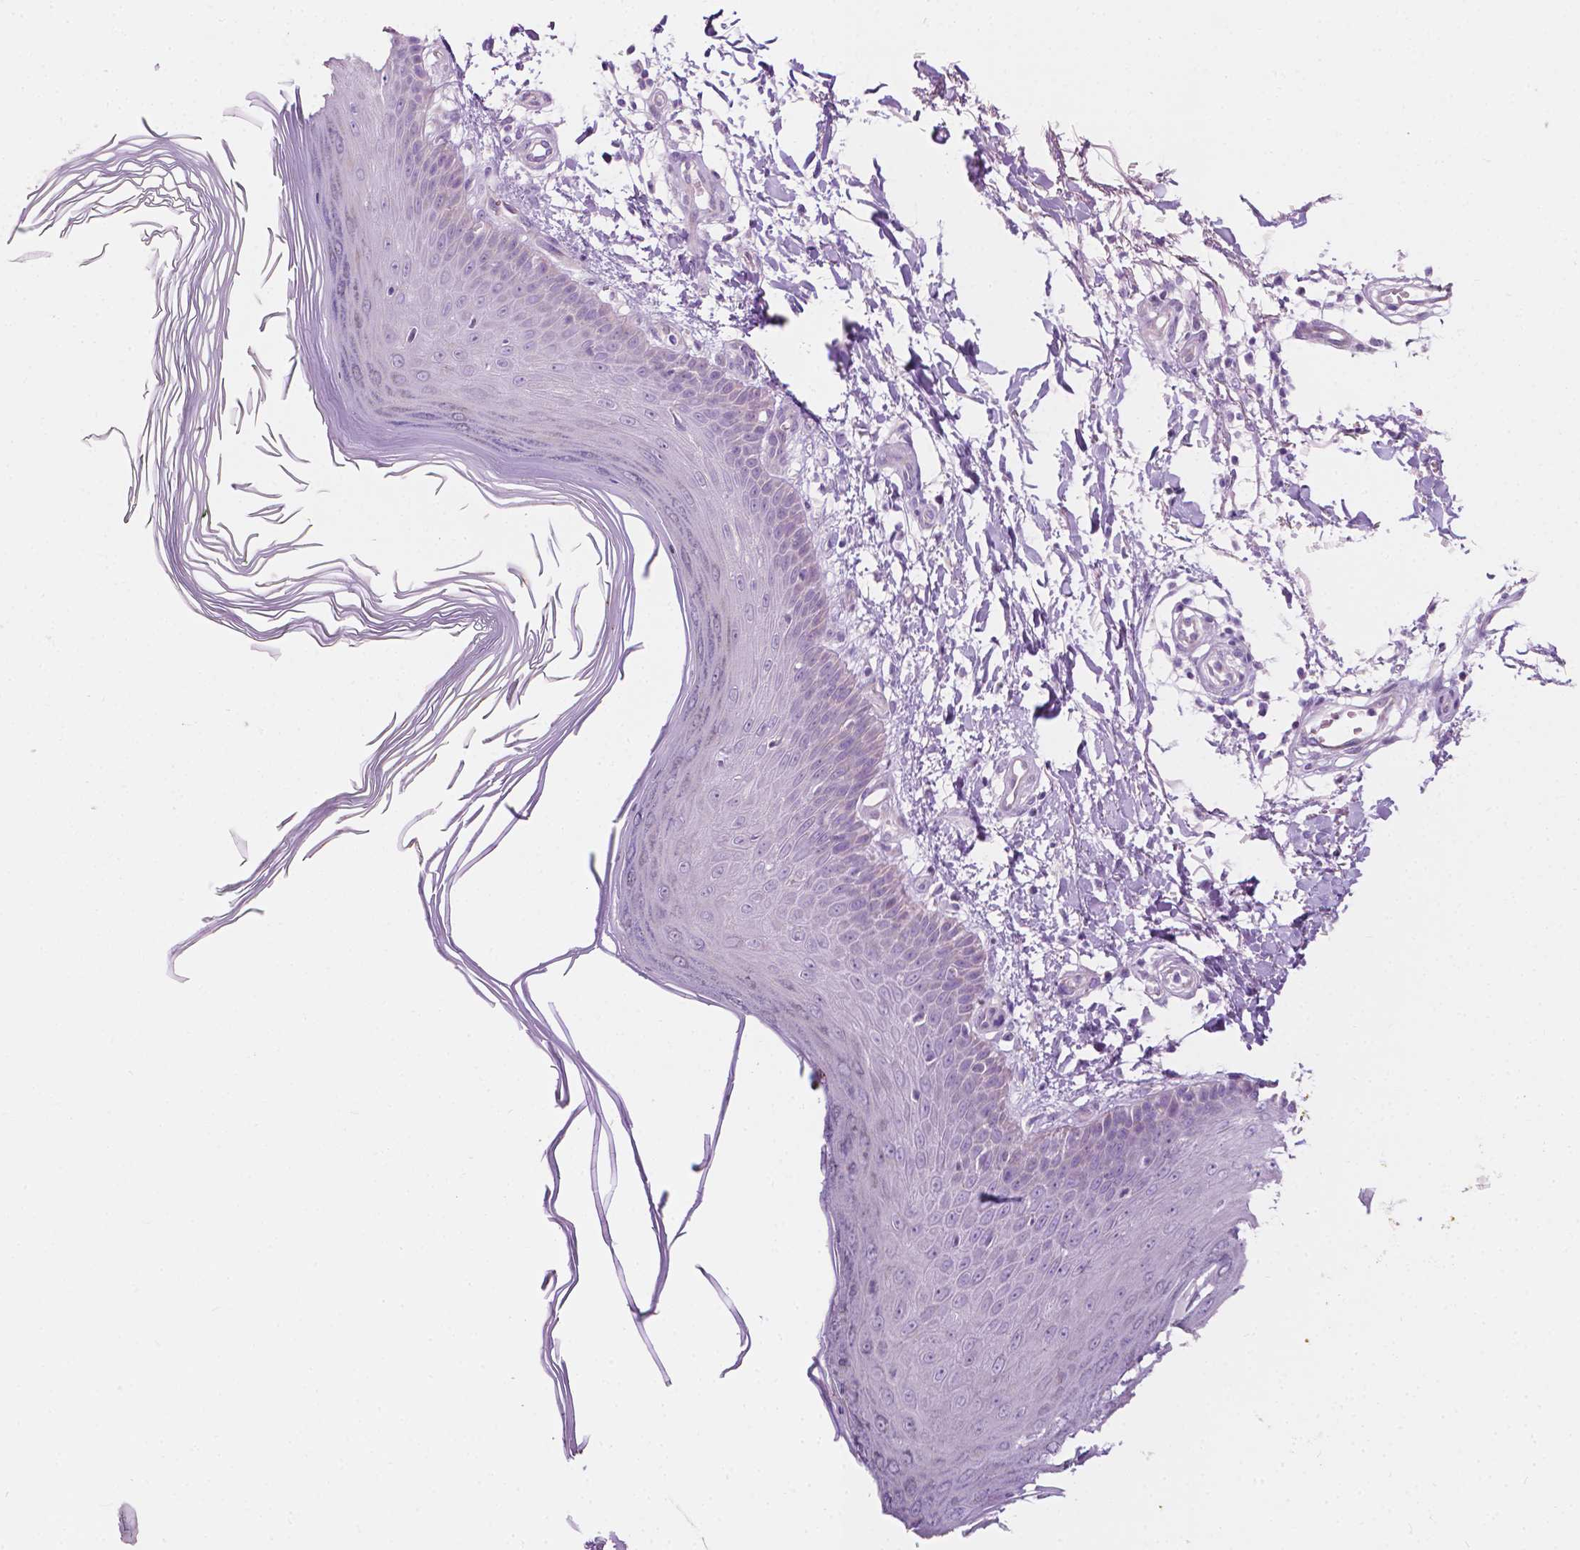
{"staining": {"intensity": "weak", "quantity": "<25%", "location": "cytoplasmic/membranous"}, "tissue": "skin", "cell_type": "Fibroblasts", "image_type": "normal", "snomed": [{"axis": "morphology", "description": "Normal tissue, NOS"}, {"axis": "topography", "description": "Skin"}], "caption": "An image of skin stained for a protein shows no brown staining in fibroblasts.", "gene": "NOS1AP", "patient": {"sex": "female", "age": 62}}